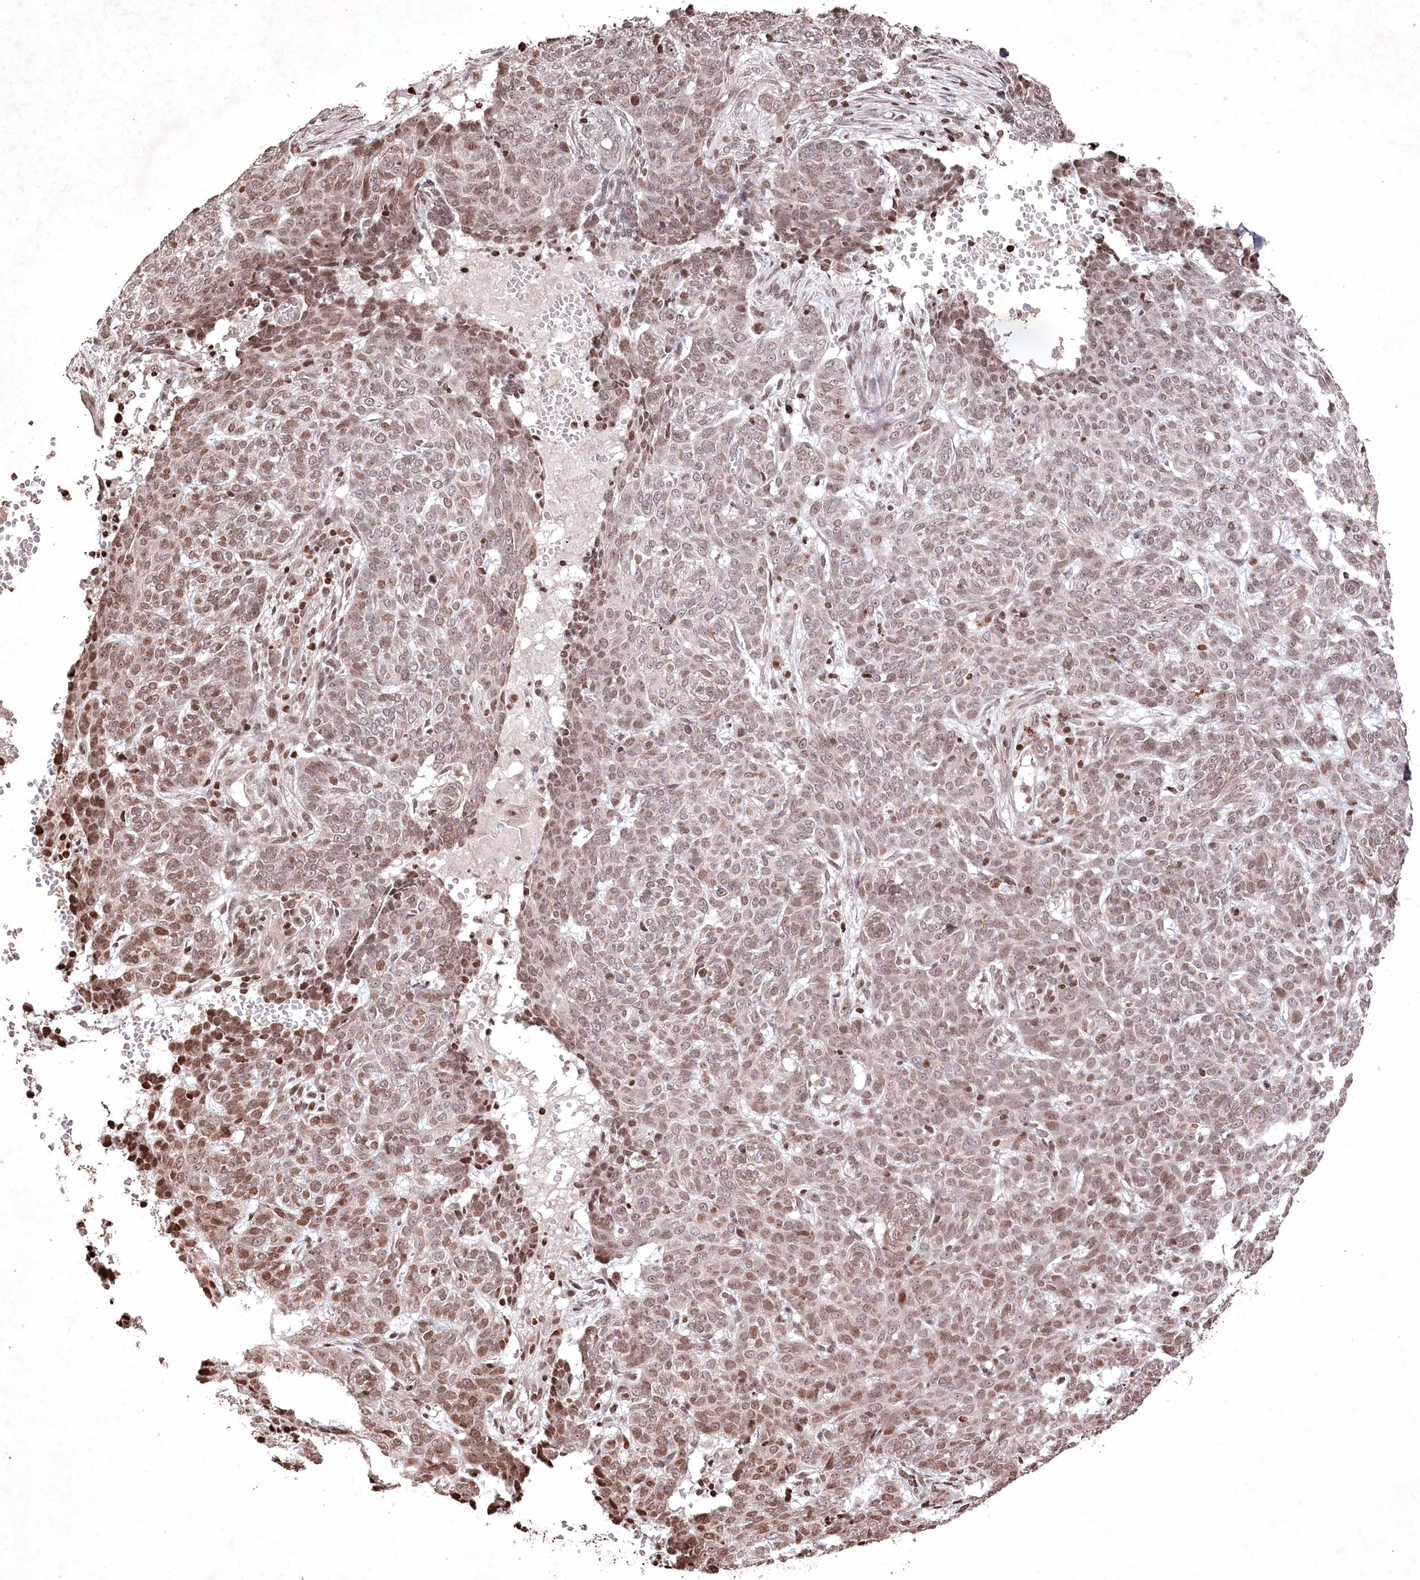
{"staining": {"intensity": "moderate", "quantity": ">75%", "location": "nuclear"}, "tissue": "skin cancer", "cell_type": "Tumor cells", "image_type": "cancer", "snomed": [{"axis": "morphology", "description": "Basal cell carcinoma"}, {"axis": "topography", "description": "Skin"}], "caption": "DAB (3,3'-diaminobenzidine) immunohistochemical staining of human basal cell carcinoma (skin) demonstrates moderate nuclear protein expression in approximately >75% of tumor cells.", "gene": "CCSER2", "patient": {"sex": "male", "age": 85}}